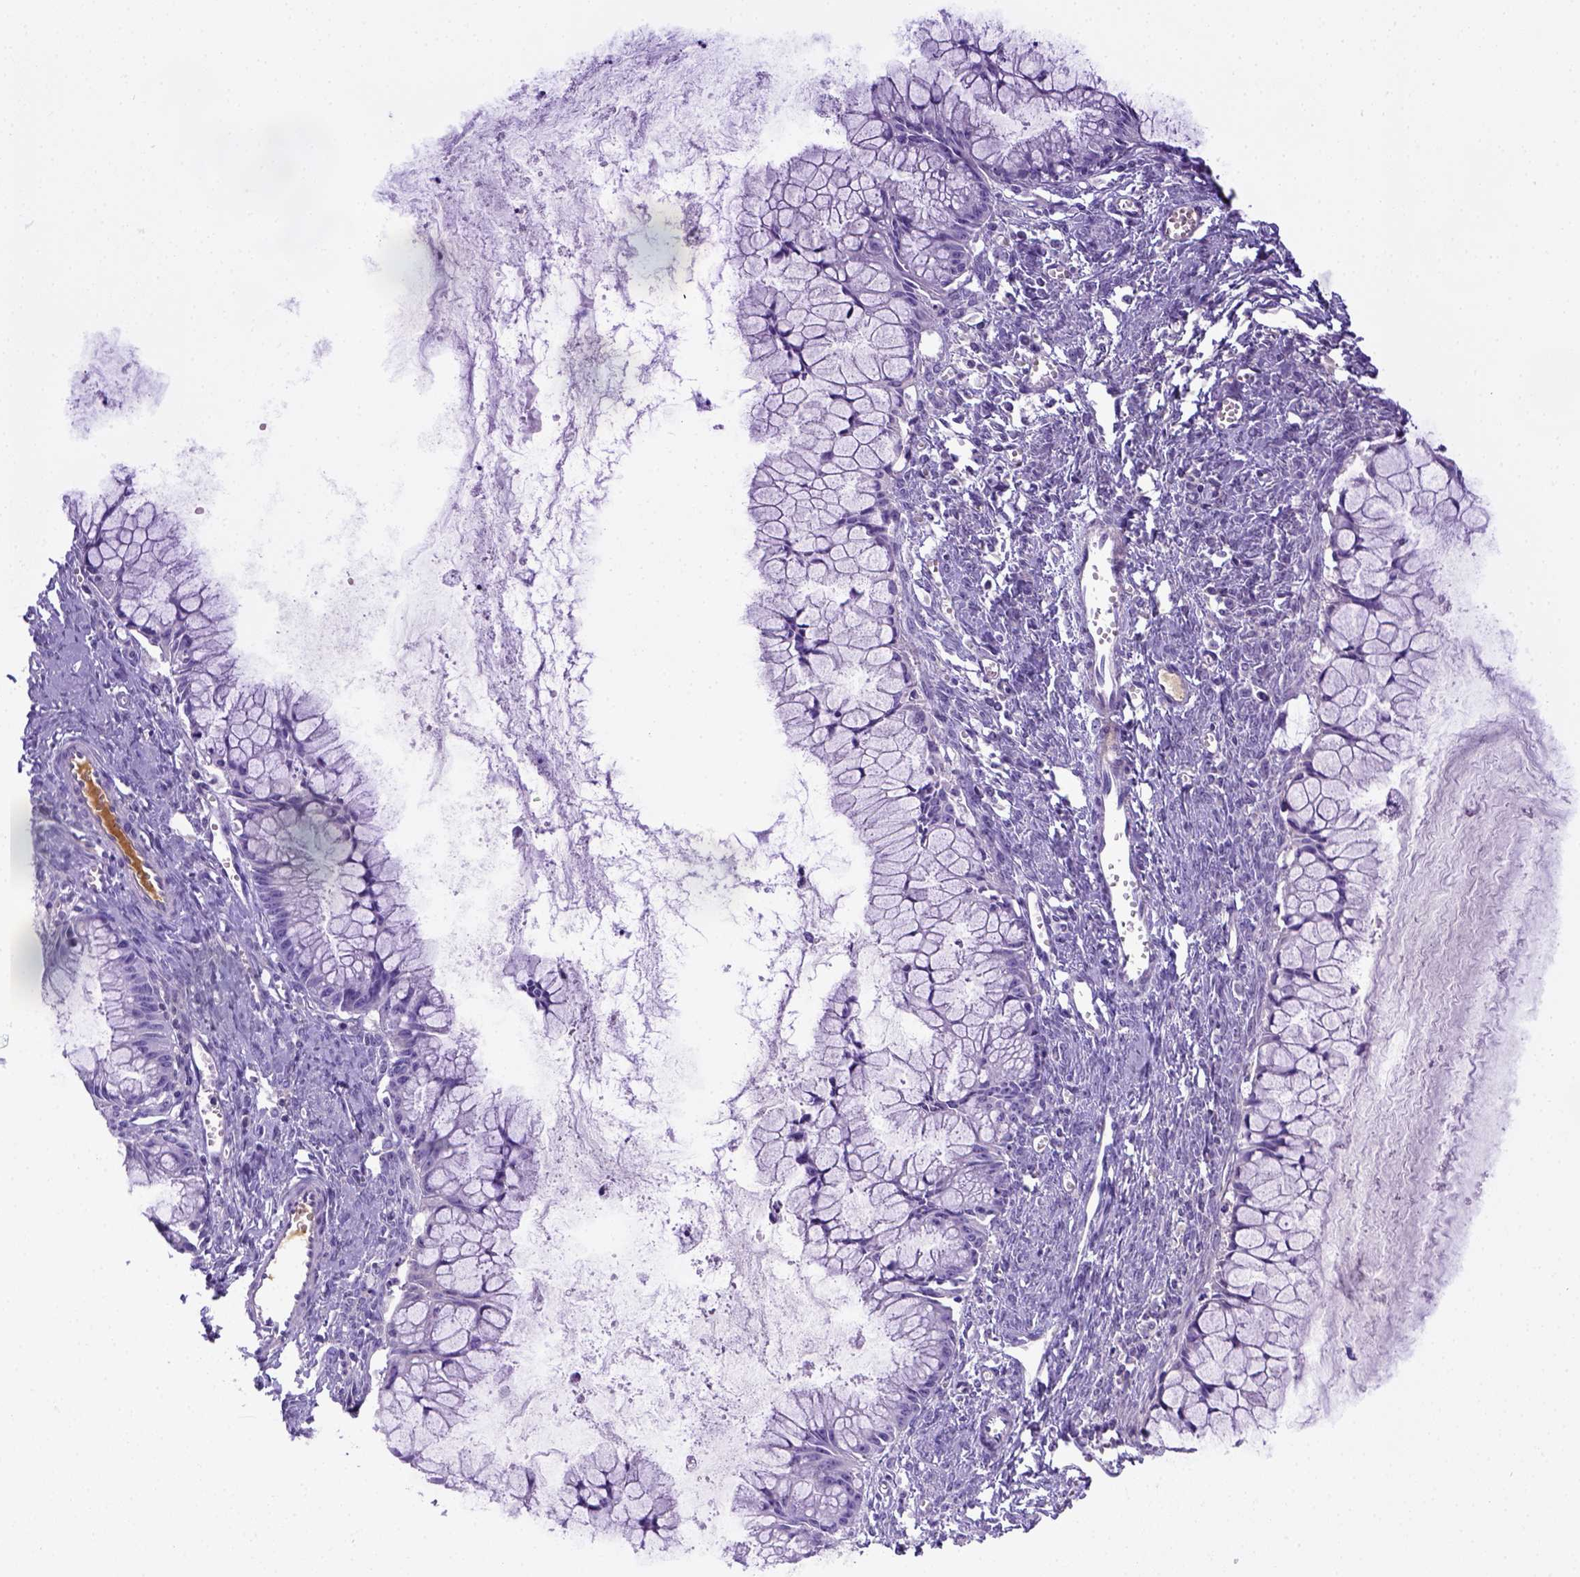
{"staining": {"intensity": "negative", "quantity": "none", "location": "none"}, "tissue": "ovarian cancer", "cell_type": "Tumor cells", "image_type": "cancer", "snomed": [{"axis": "morphology", "description": "Cystadenocarcinoma, mucinous, NOS"}, {"axis": "topography", "description": "Ovary"}], "caption": "Protein analysis of ovarian cancer exhibits no significant expression in tumor cells.", "gene": "ITIH4", "patient": {"sex": "female", "age": 41}}